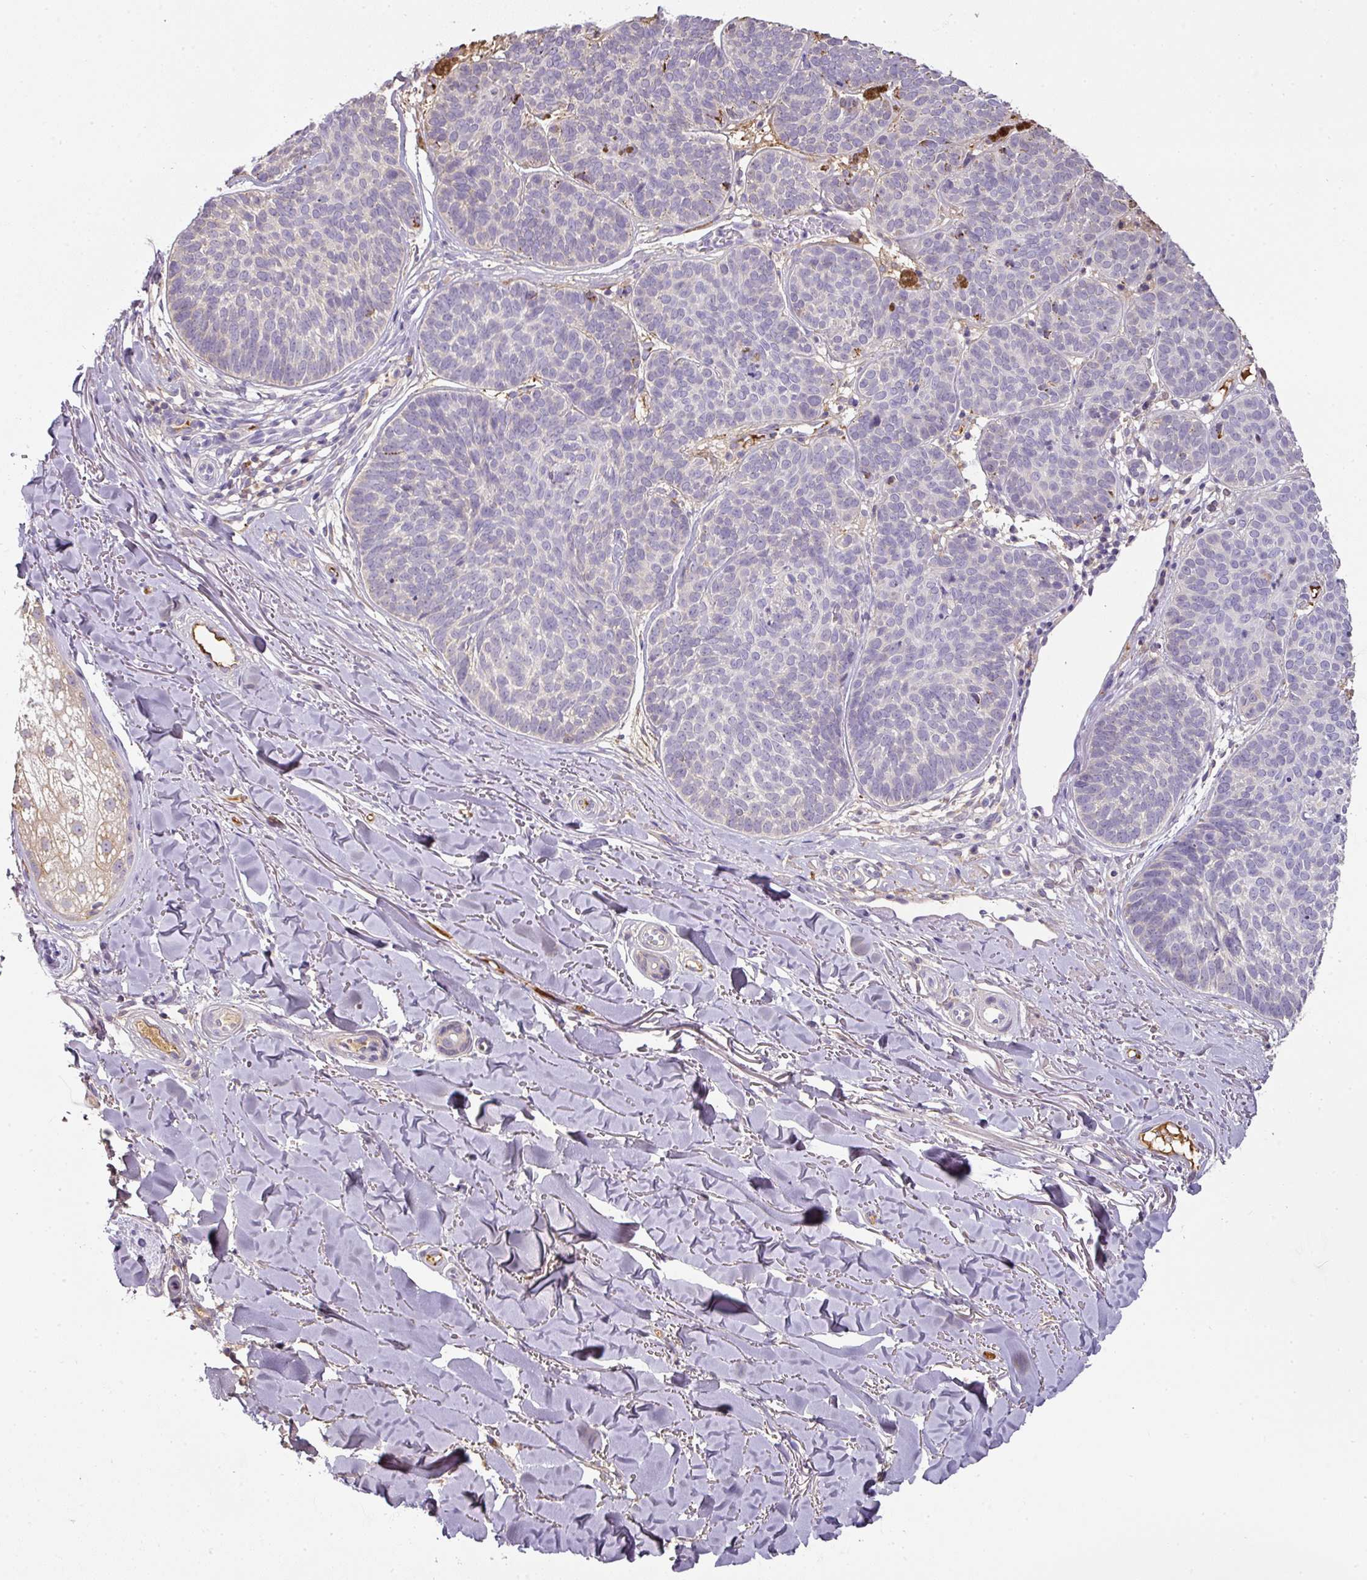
{"staining": {"intensity": "negative", "quantity": "none", "location": "none"}, "tissue": "skin cancer", "cell_type": "Tumor cells", "image_type": "cancer", "snomed": [{"axis": "morphology", "description": "Basal cell carcinoma"}, {"axis": "topography", "description": "Skin"}, {"axis": "topography", "description": "Skin of neck"}, {"axis": "topography", "description": "Skin of shoulder"}, {"axis": "topography", "description": "Skin of back"}], "caption": "A histopathology image of basal cell carcinoma (skin) stained for a protein demonstrates no brown staining in tumor cells.", "gene": "CCZ1", "patient": {"sex": "male", "age": 80}}